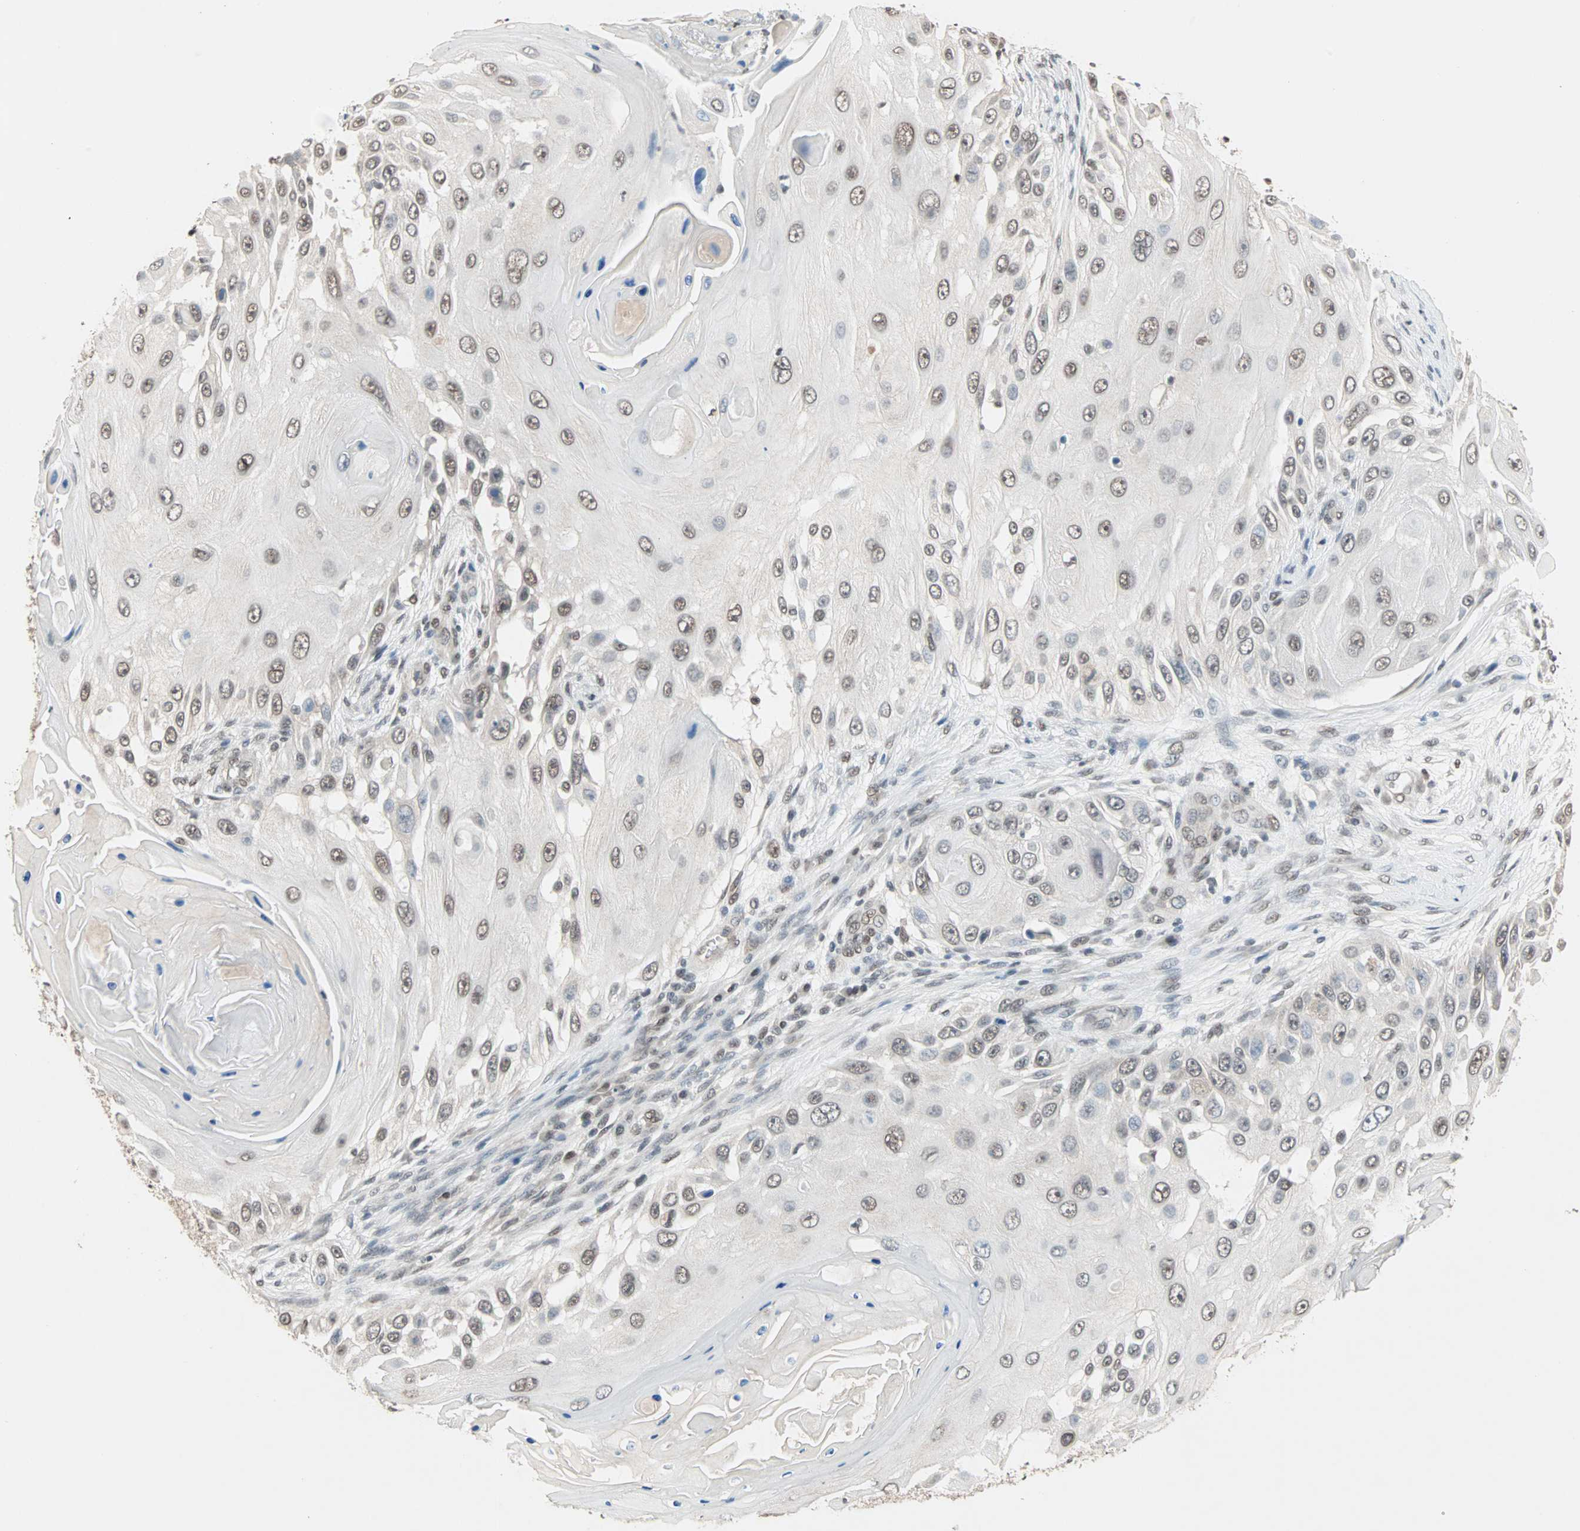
{"staining": {"intensity": "weak", "quantity": ">75%", "location": "nuclear"}, "tissue": "skin cancer", "cell_type": "Tumor cells", "image_type": "cancer", "snomed": [{"axis": "morphology", "description": "Squamous cell carcinoma, NOS"}, {"axis": "topography", "description": "Skin"}], "caption": "IHC (DAB) staining of skin squamous cell carcinoma reveals weak nuclear protein staining in about >75% of tumor cells.", "gene": "DAZAP1", "patient": {"sex": "female", "age": 44}}